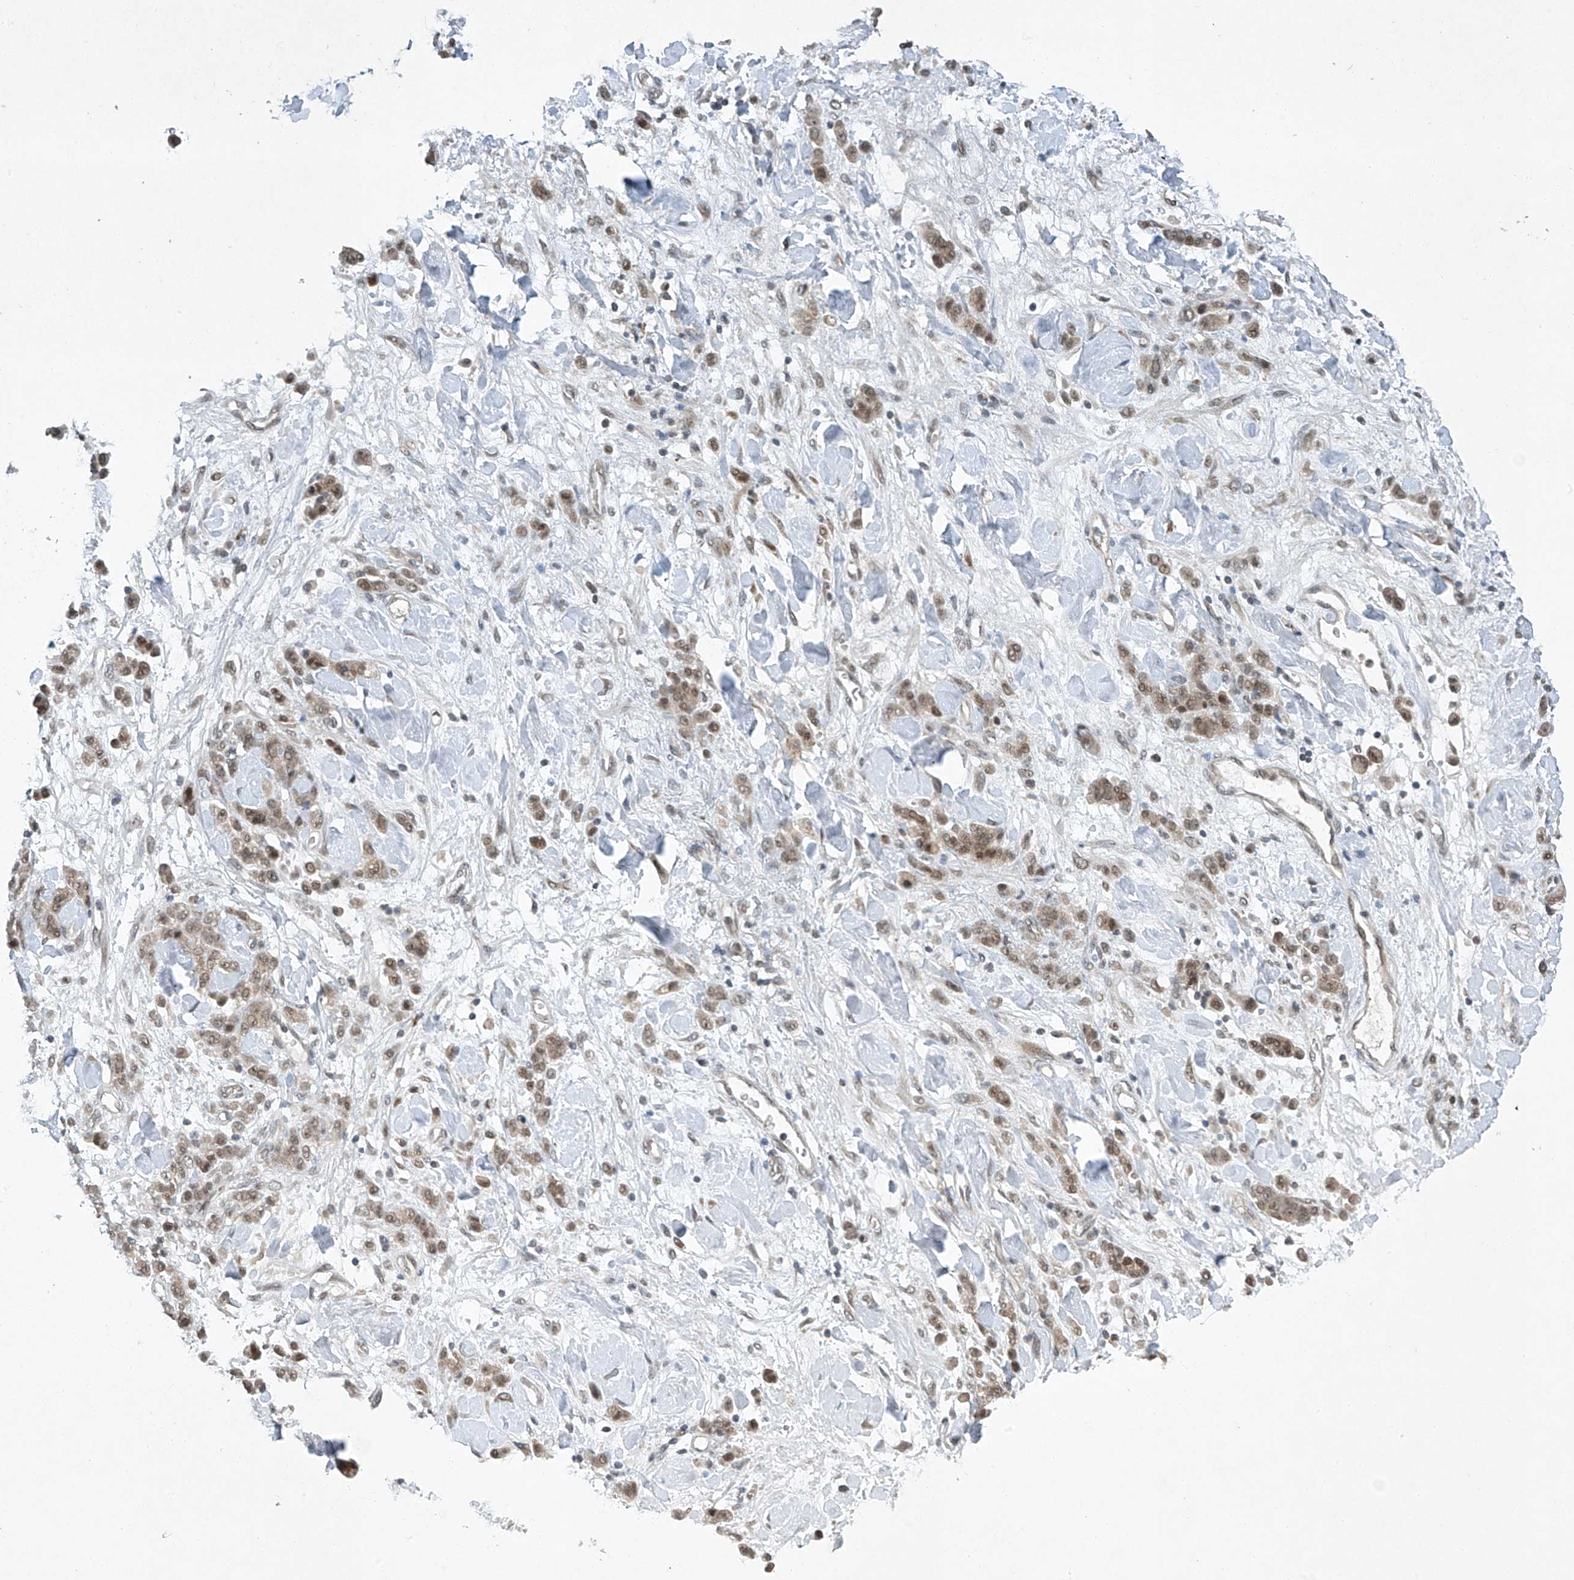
{"staining": {"intensity": "moderate", "quantity": ">75%", "location": "nuclear"}, "tissue": "stomach cancer", "cell_type": "Tumor cells", "image_type": "cancer", "snomed": [{"axis": "morphology", "description": "Normal tissue, NOS"}, {"axis": "morphology", "description": "Adenocarcinoma, NOS"}, {"axis": "topography", "description": "Stomach"}], "caption": "Immunohistochemical staining of stomach cancer shows moderate nuclear protein staining in approximately >75% of tumor cells.", "gene": "TAF8", "patient": {"sex": "male", "age": 82}}